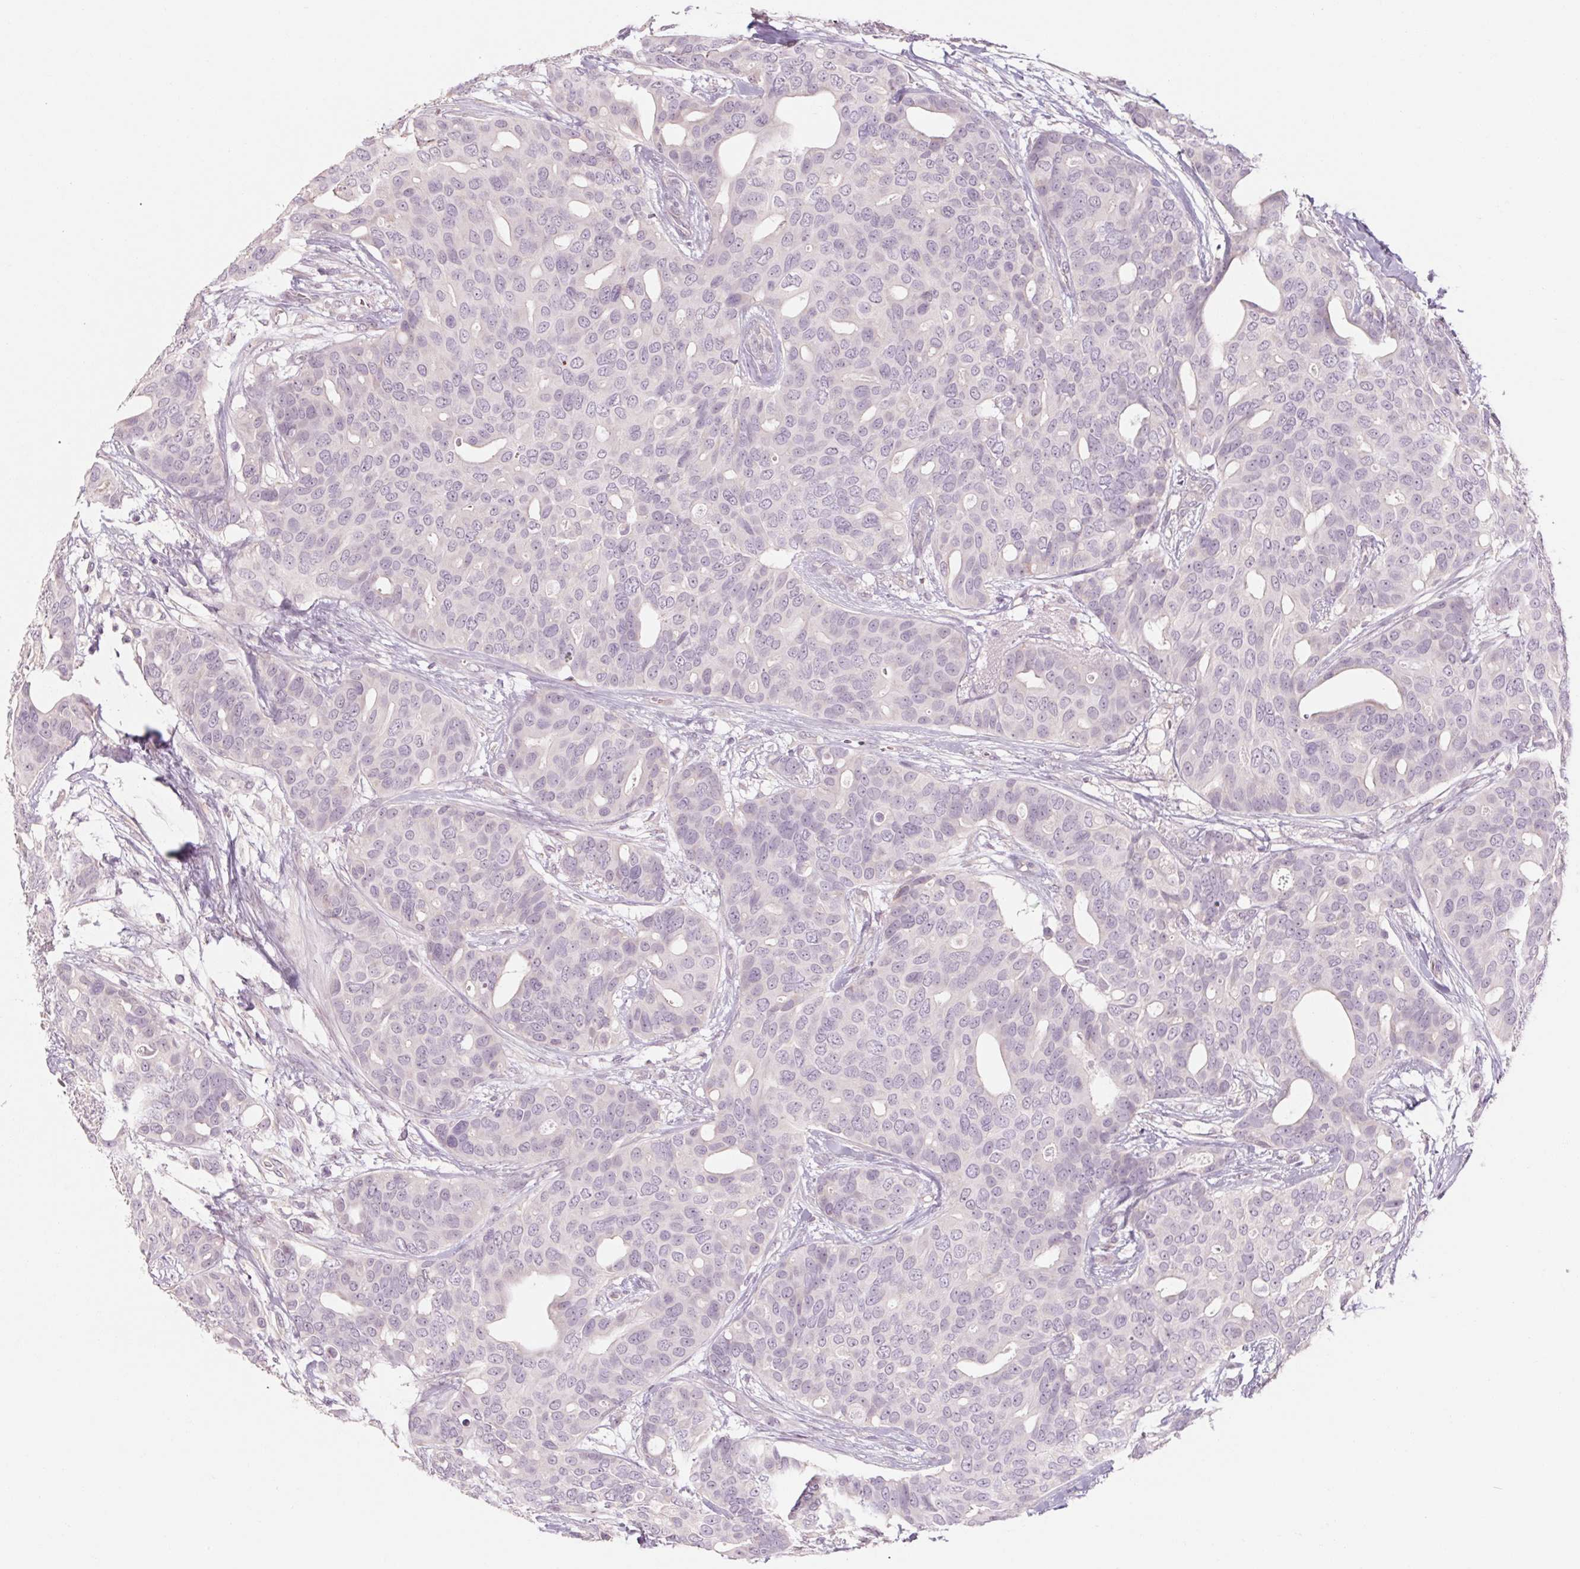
{"staining": {"intensity": "negative", "quantity": "none", "location": "none"}, "tissue": "breast cancer", "cell_type": "Tumor cells", "image_type": "cancer", "snomed": [{"axis": "morphology", "description": "Duct carcinoma"}, {"axis": "topography", "description": "Breast"}], "caption": "An image of infiltrating ductal carcinoma (breast) stained for a protein exhibits no brown staining in tumor cells.", "gene": "POU1F1", "patient": {"sex": "female", "age": 54}}